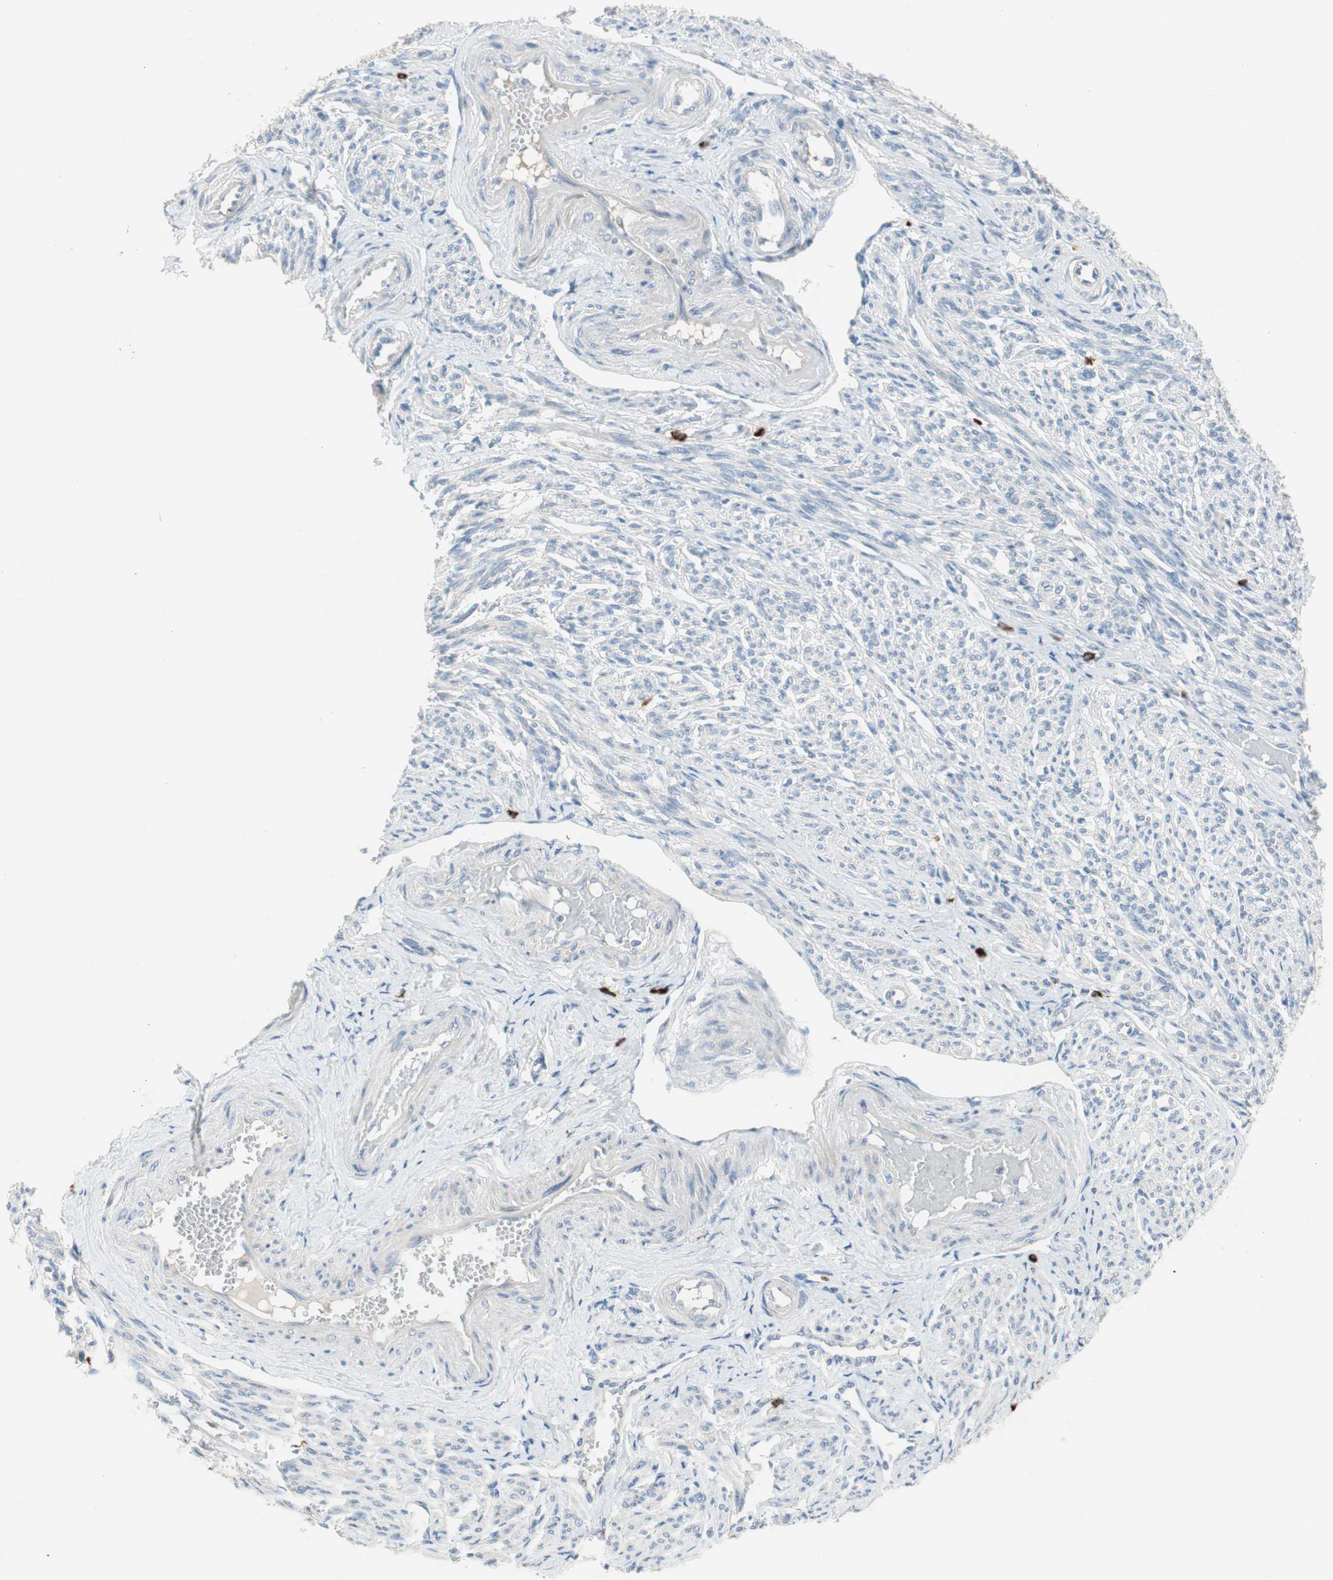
{"staining": {"intensity": "weak", "quantity": "<25%", "location": "cytoplasmic/membranous"}, "tissue": "smooth muscle", "cell_type": "Smooth muscle cells", "image_type": "normal", "snomed": [{"axis": "morphology", "description": "Normal tissue, NOS"}, {"axis": "topography", "description": "Smooth muscle"}], "caption": "DAB (3,3'-diaminobenzidine) immunohistochemical staining of normal human smooth muscle displays no significant staining in smooth muscle cells.", "gene": "PDZK1", "patient": {"sex": "female", "age": 65}}